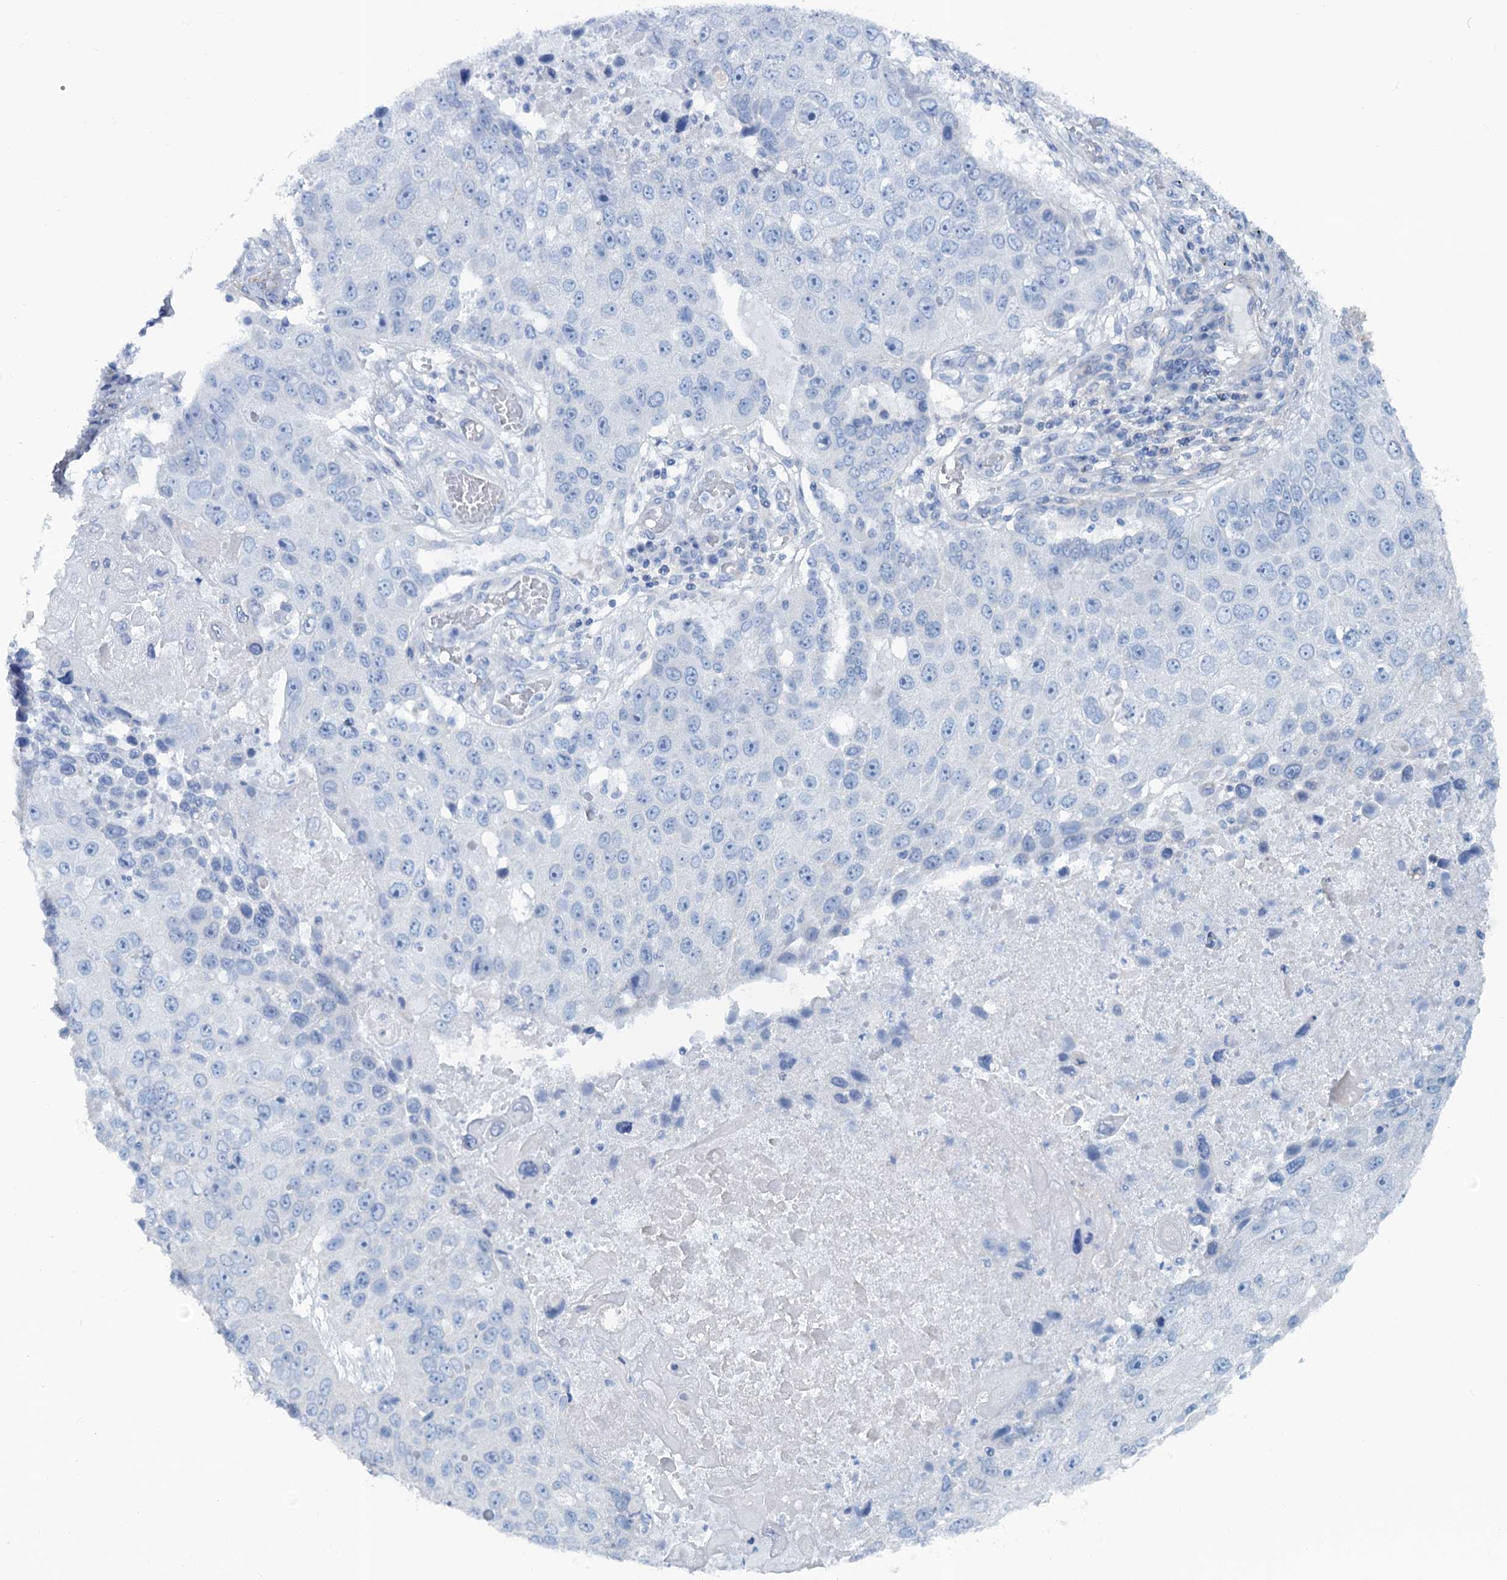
{"staining": {"intensity": "negative", "quantity": "none", "location": "none"}, "tissue": "lung cancer", "cell_type": "Tumor cells", "image_type": "cancer", "snomed": [{"axis": "morphology", "description": "Squamous cell carcinoma, NOS"}, {"axis": "topography", "description": "Lung"}], "caption": "Immunohistochemical staining of human squamous cell carcinoma (lung) reveals no significant positivity in tumor cells. (DAB immunohistochemistry (IHC) with hematoxylin counter stain).", "gene": "SLC1A3", "patient": {"sex": "male", "age": 61}}